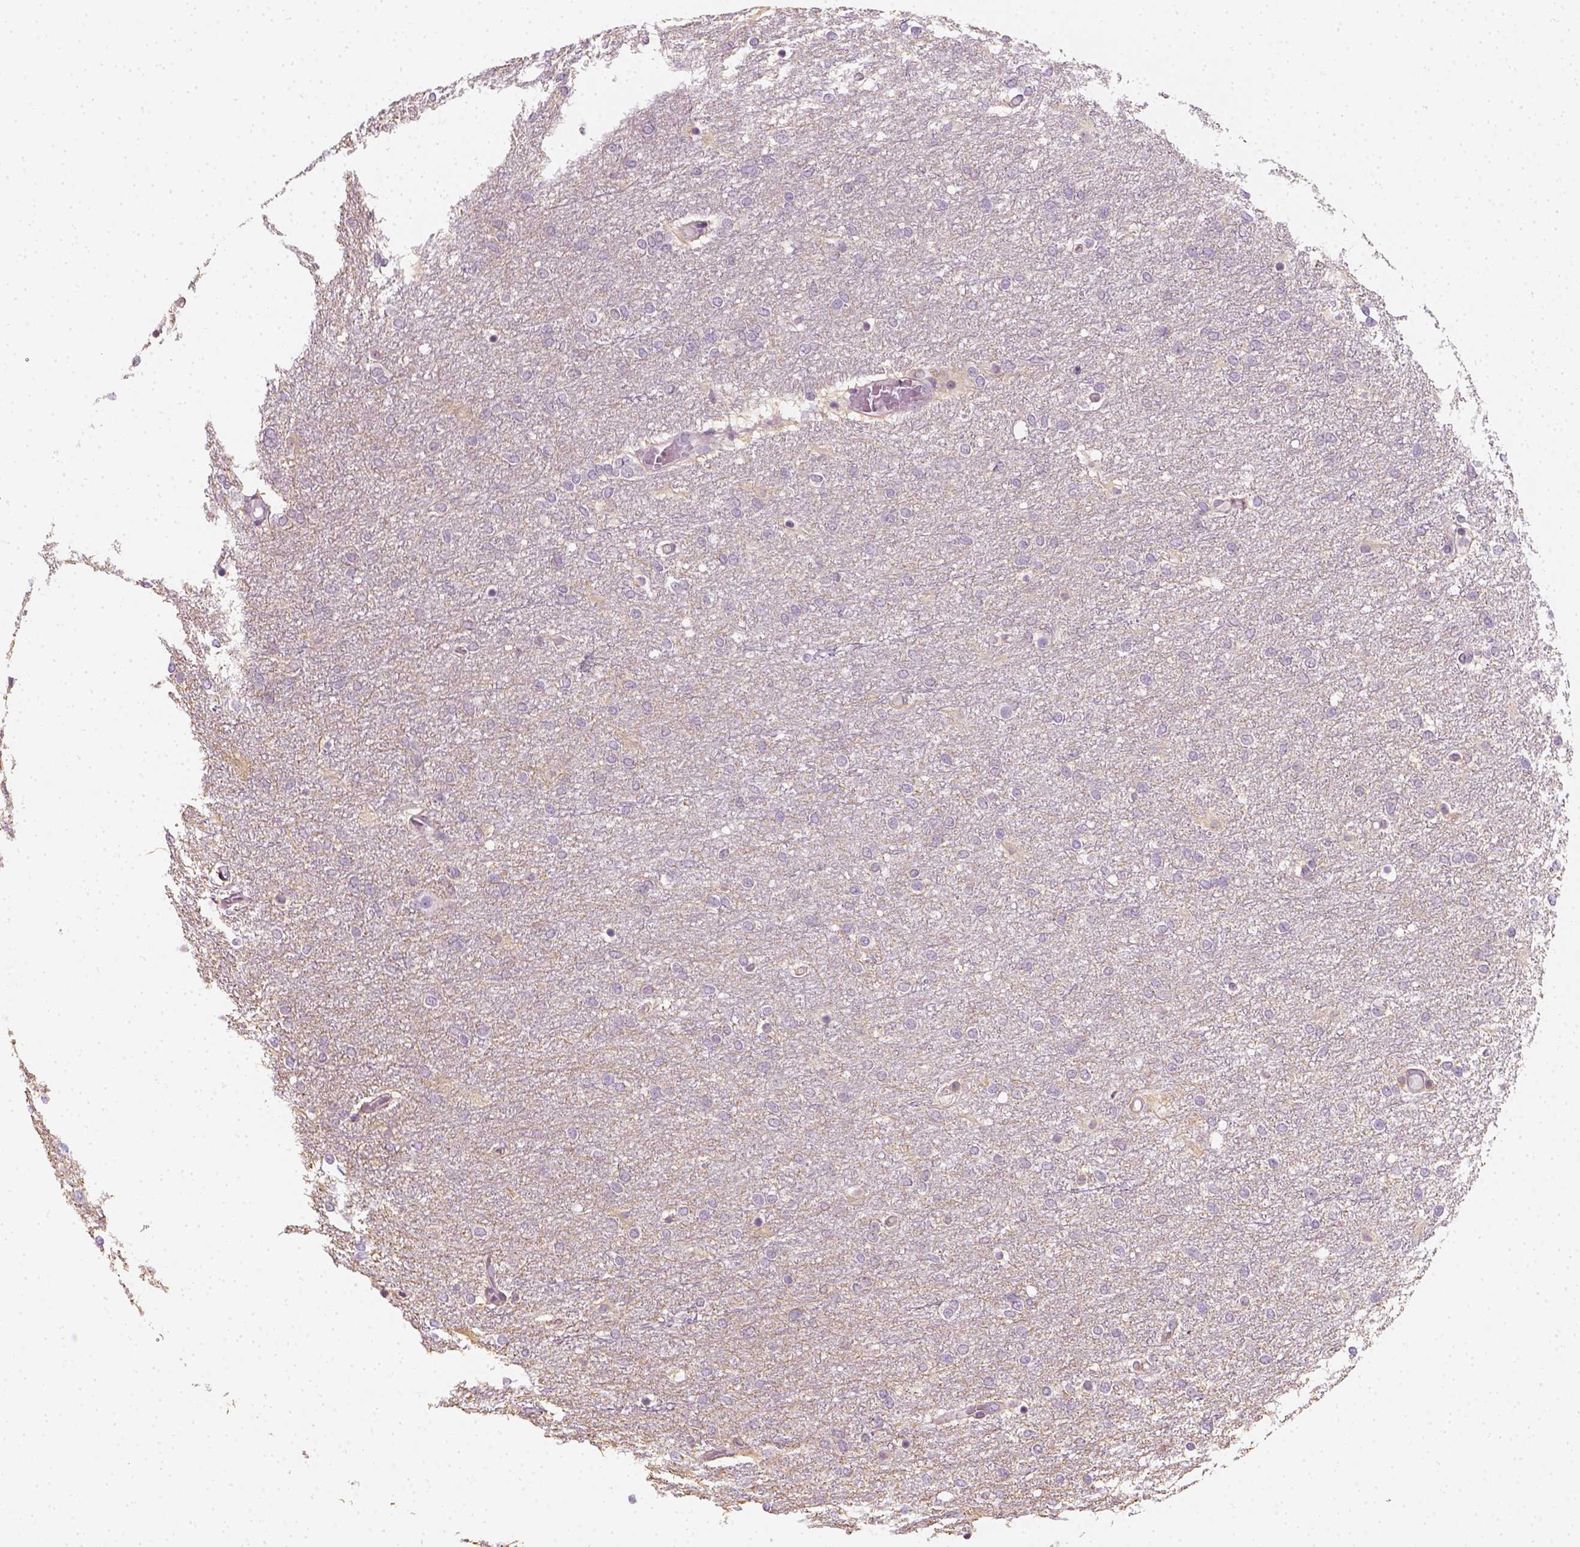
{"staining": {"intensity": "negative", "quantity": "none", "location": "none"}, "tissue": "glioma", "cell_type": "Tumor cells", "image_type": "cancer", "snomed": [{"axis": "morphology", "description": "Glioma, malignant, High grade"}, {"axis": "topography", "description": "Brain"}], "caption": "Histopathology image shows no protein expression in tumor cells of malignant high-grade glioma tissue.", "gene": "EPHB1", "patient": {"sex": "female", "age": 61}}